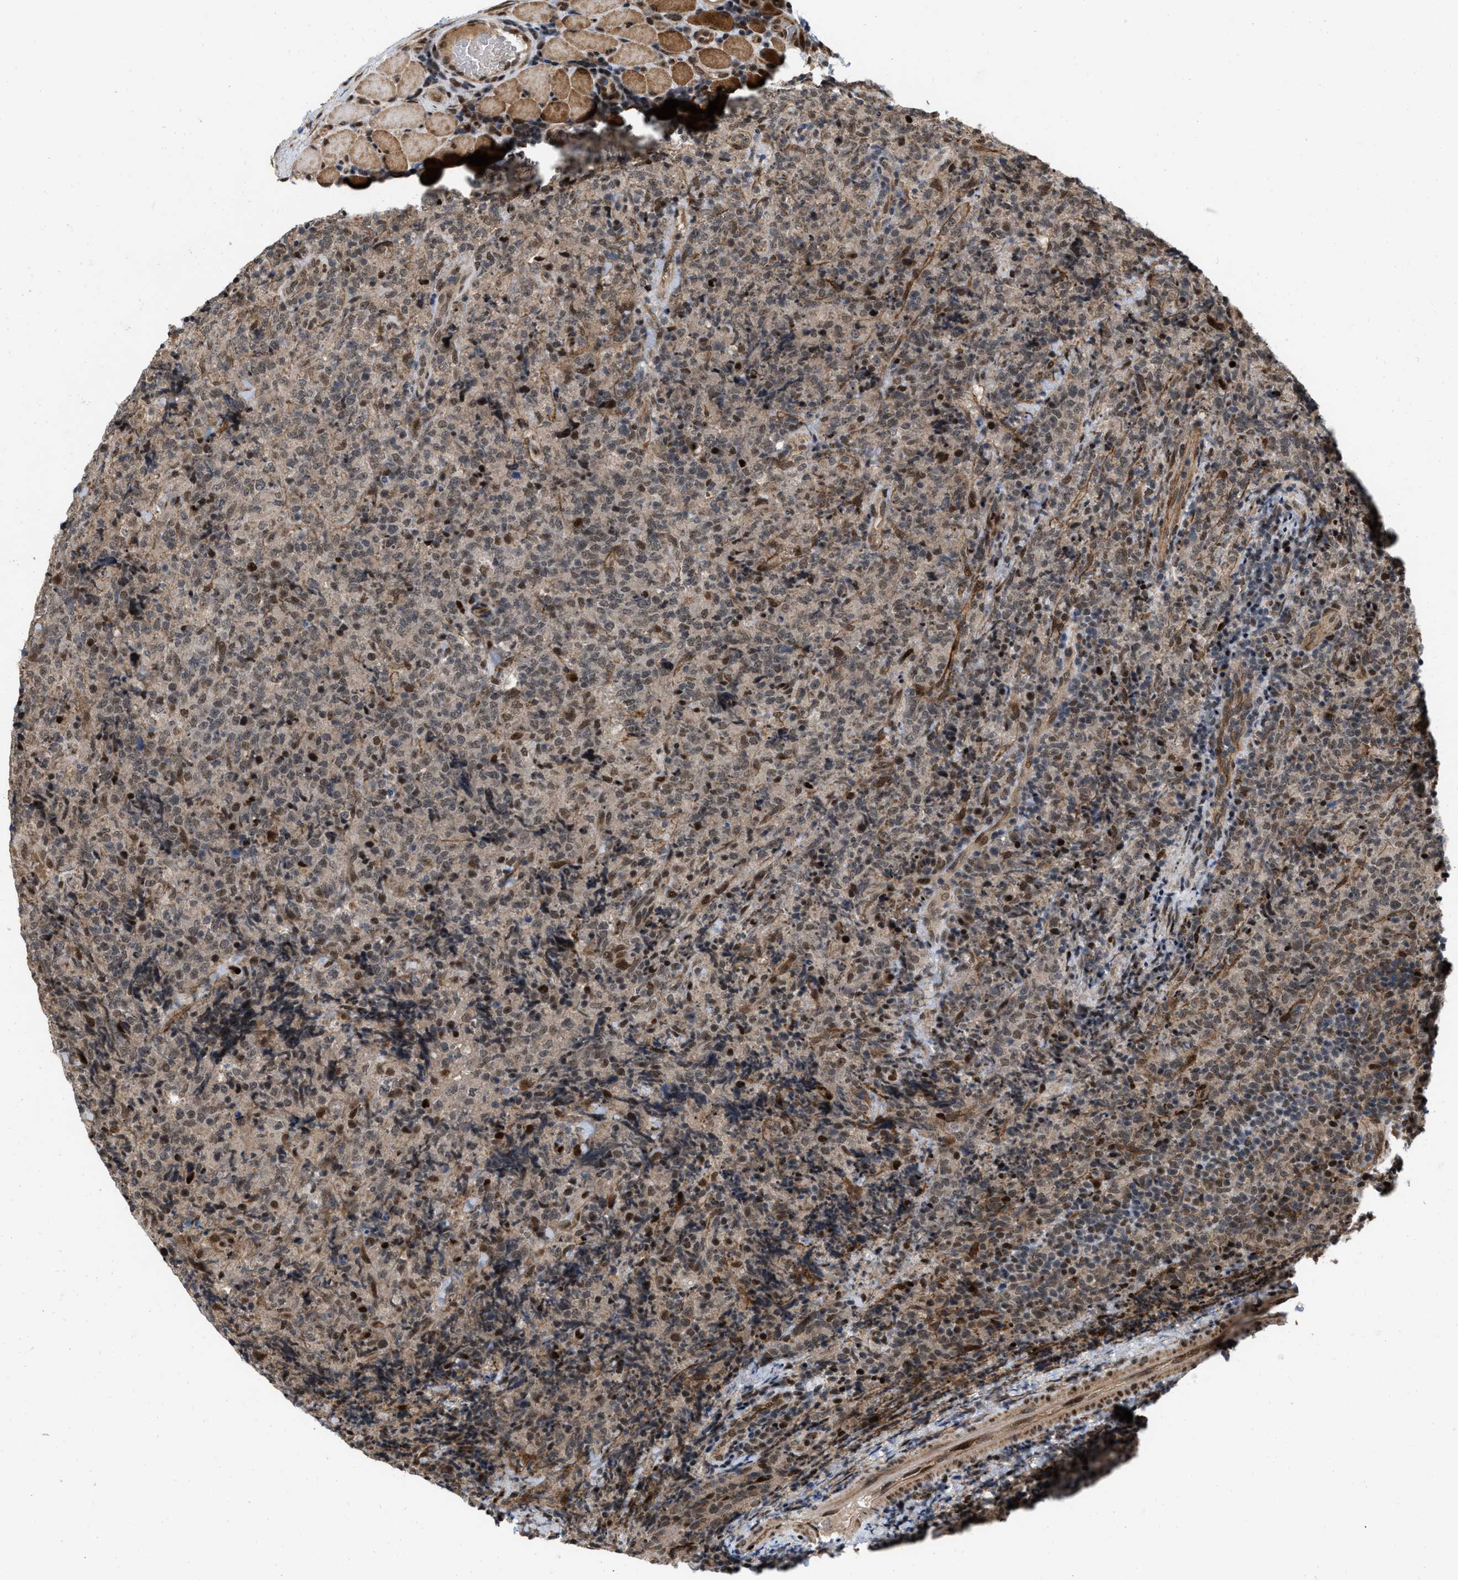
{"staining": {"intensity": "moderate", "quantity": "25%-75%", "location": "nuclear"}, "tissue": "lymphoma", "cell_type": "Tumor cells", "image_type": "cancer", "snomed": [{"axis": "morphology", "description": "Malignant lymphoma, non-Hodgkin's type, High grade"}, {"axis": "topography", "description": "Tonsil"}], "caption": "The micrograph displays staining of malignant lymphoma, non-Hodgkin's type (high-grade), revealing moderate nuclear protein positivity (brown color) within tumor cells.", "gene": "ANKRD11", "patient": {"sex": "female", "age": 36}}